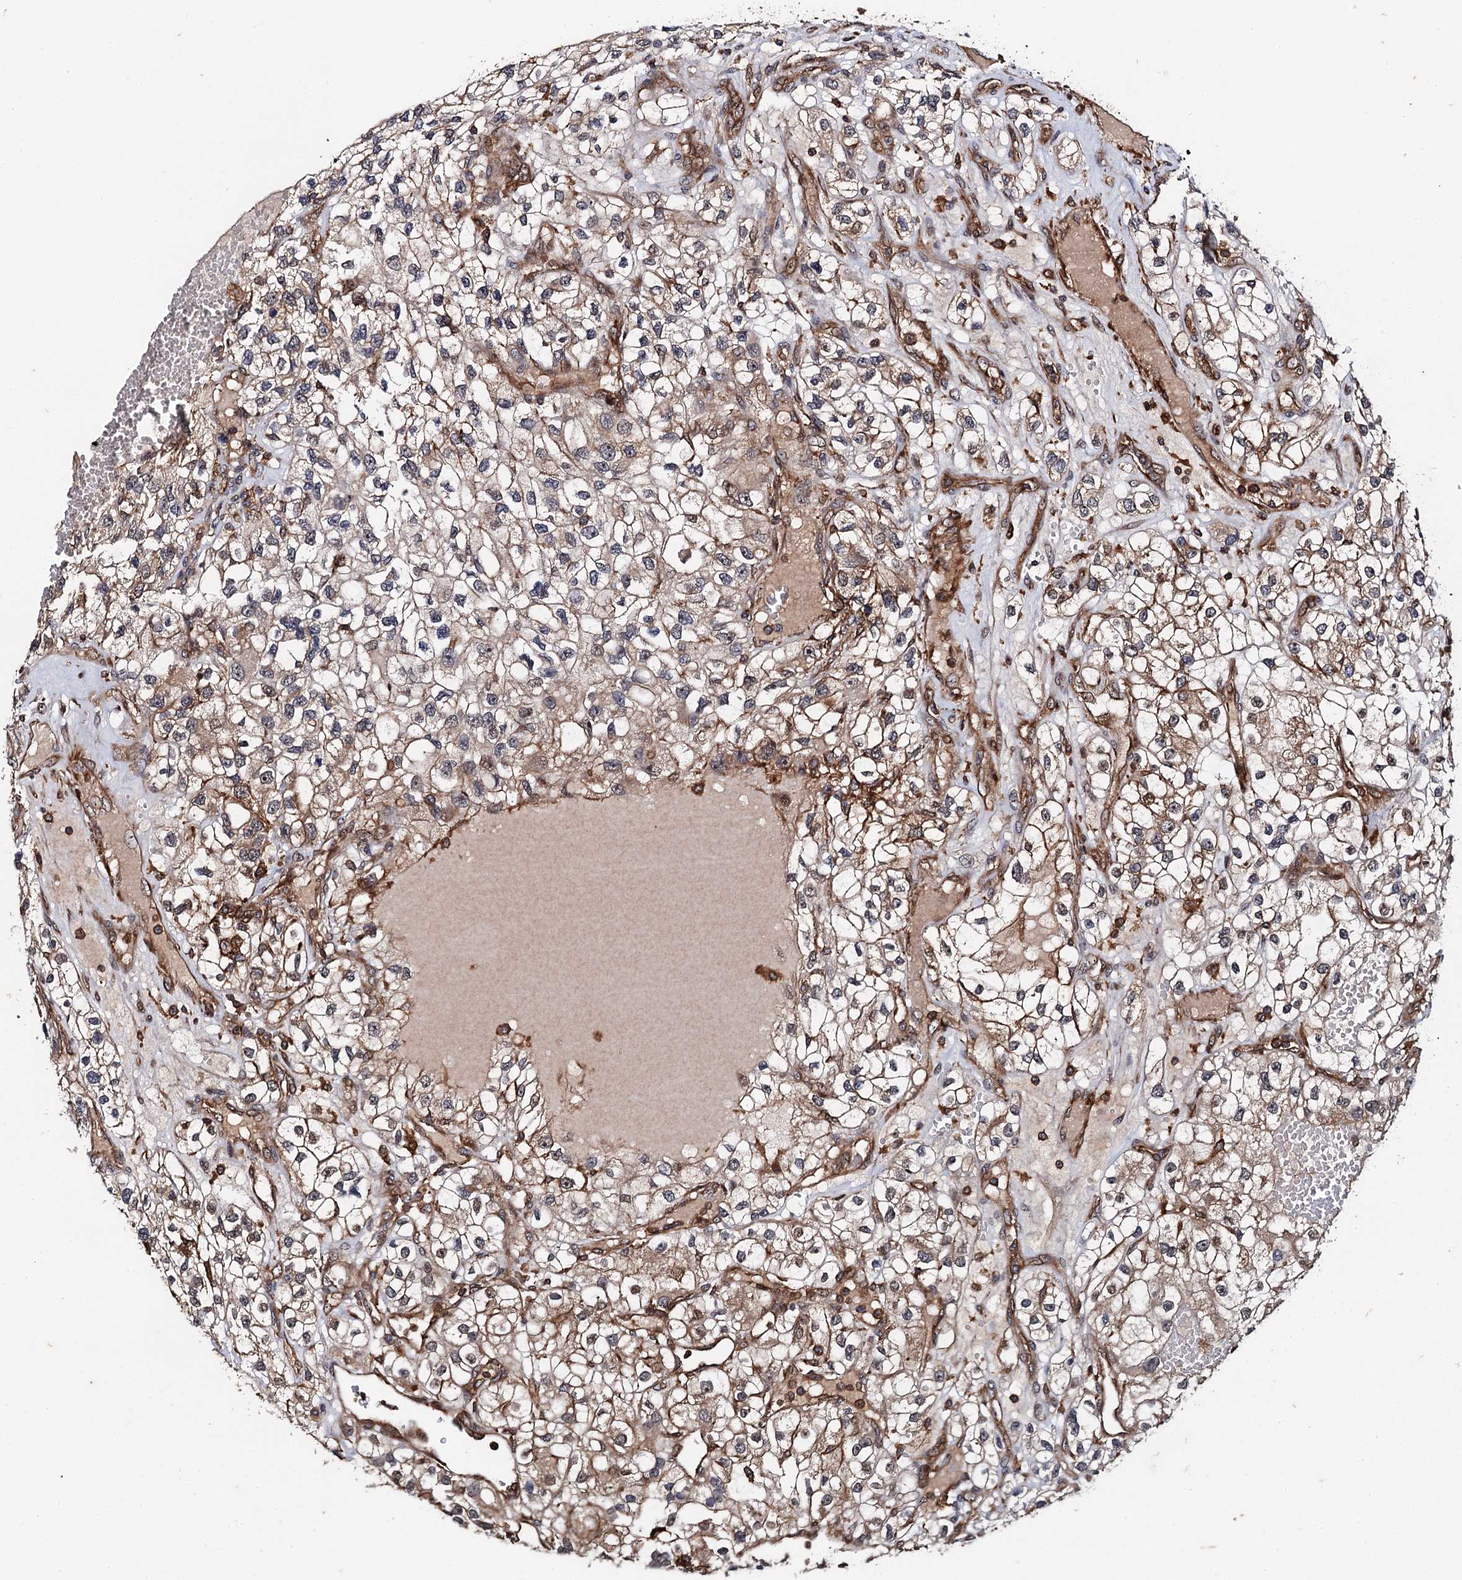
{"staining": {"intensity": "moderate", "quantity": "25%-75%", "location": "cytoplasmic/membranous"}, "tissue": "renal cancer", "cell_type": "Tumor cells", "image_type": "cancer", "snomed": [{"axis": "morphology", "description": "Adenocarcinoma, NOS"}, {"axis": "topography", "description": "Kidney"}], "caption": "DAB immunohistochemical staining of renal adenocarcinoma reveals moderate cytoplasmic/membranous protein staining in about 25%-75% of tumor cells.", "gene": "BORA", "patient": {"sex": "female", "age": 57}}